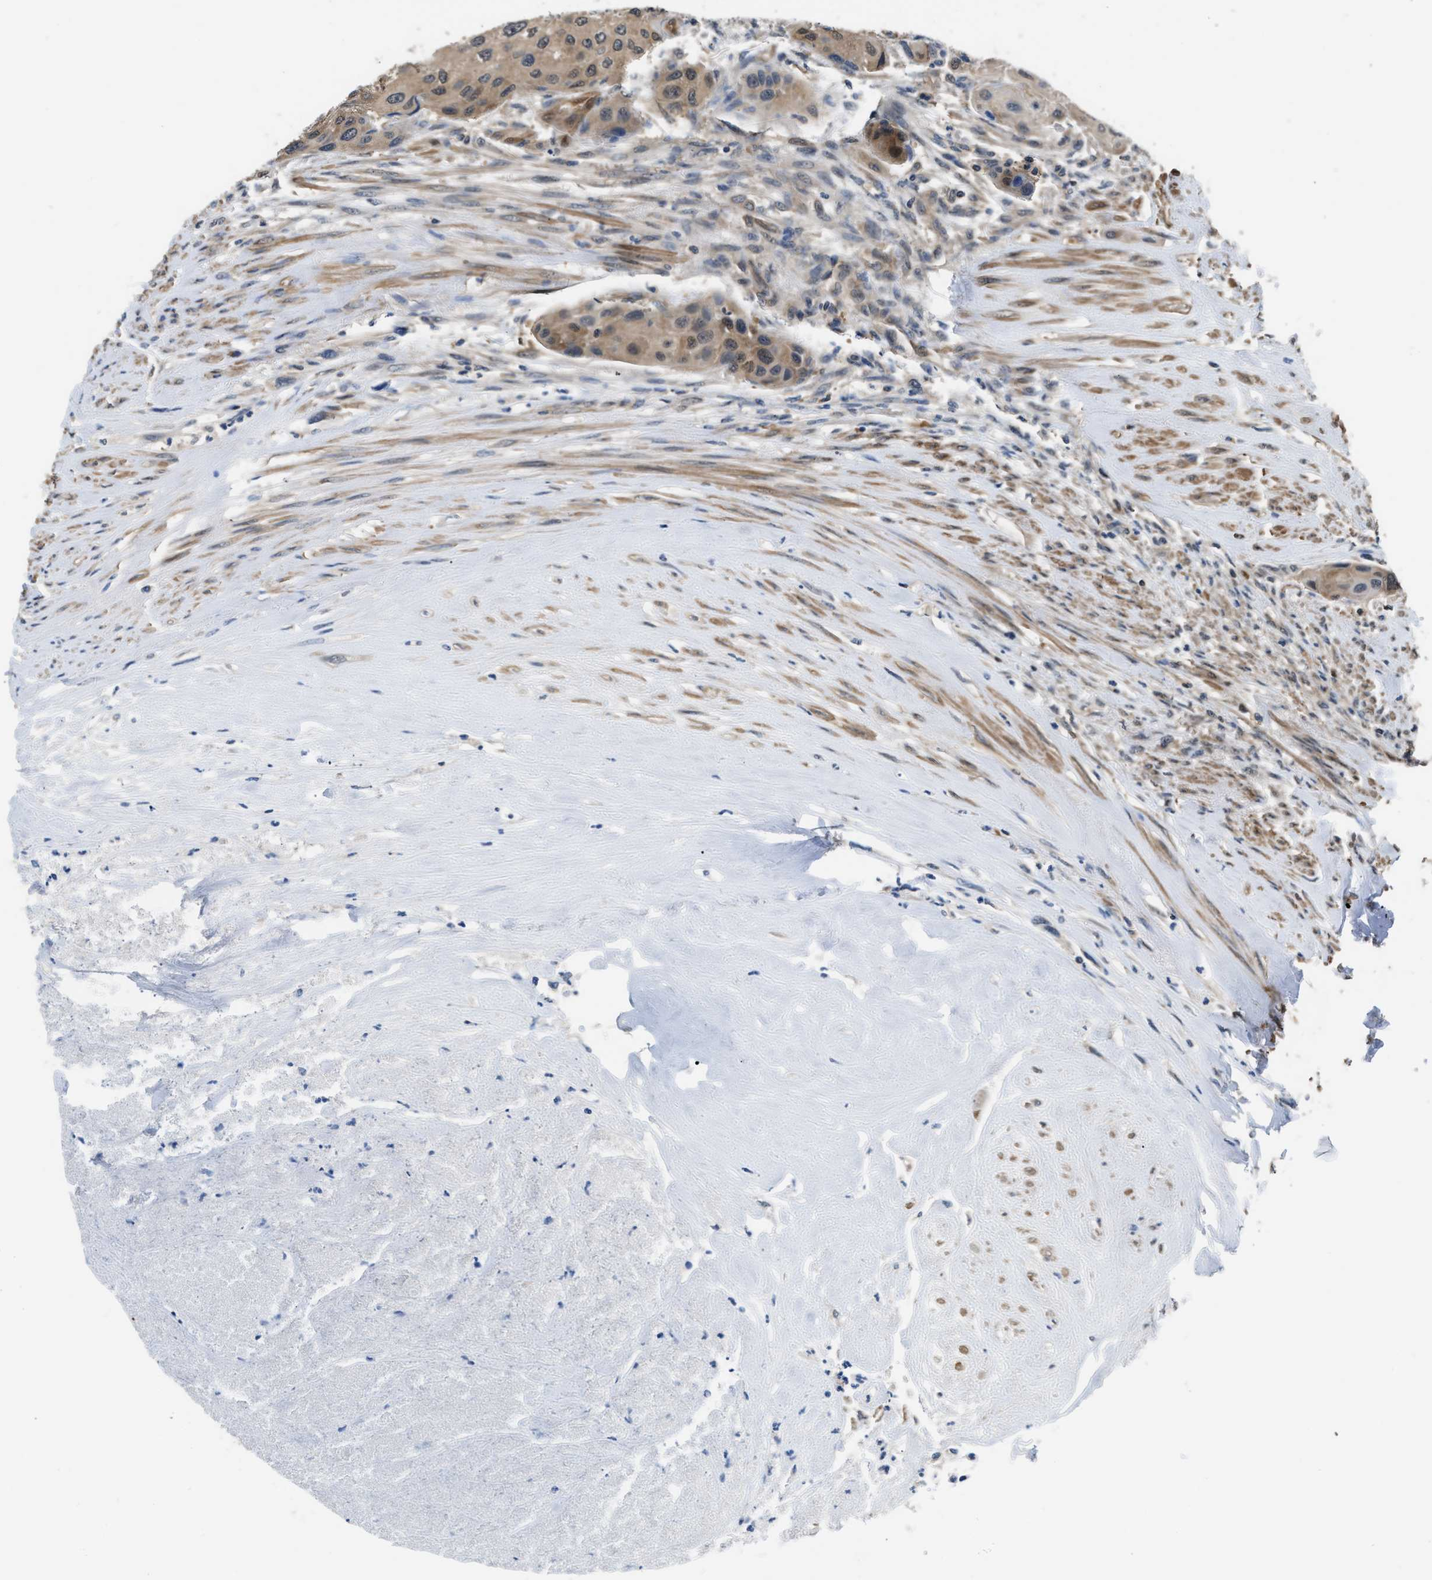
{"staining": {"intensity": "weak", "quantity": ">75%", "location": "cytoplasmic/membranous"}, "tissue": "urothelial cancer", "cell_type": "Tumor cells", "image_type": "cancer", "snomed": [{"axis": "morphology", "description": "Urothelial carcinoma, High grade"}, {"axis": "topography", "description": "Urinary bladder"}], "caption": "Urothelial carcinoma (high-grade) stained with immunohistochemistry demonstrates weak cytoplasmic/membranous expression in about >75% of tumor cells.", "gene": "PPA1", "patient": {"sex": "female", "age": 56}}